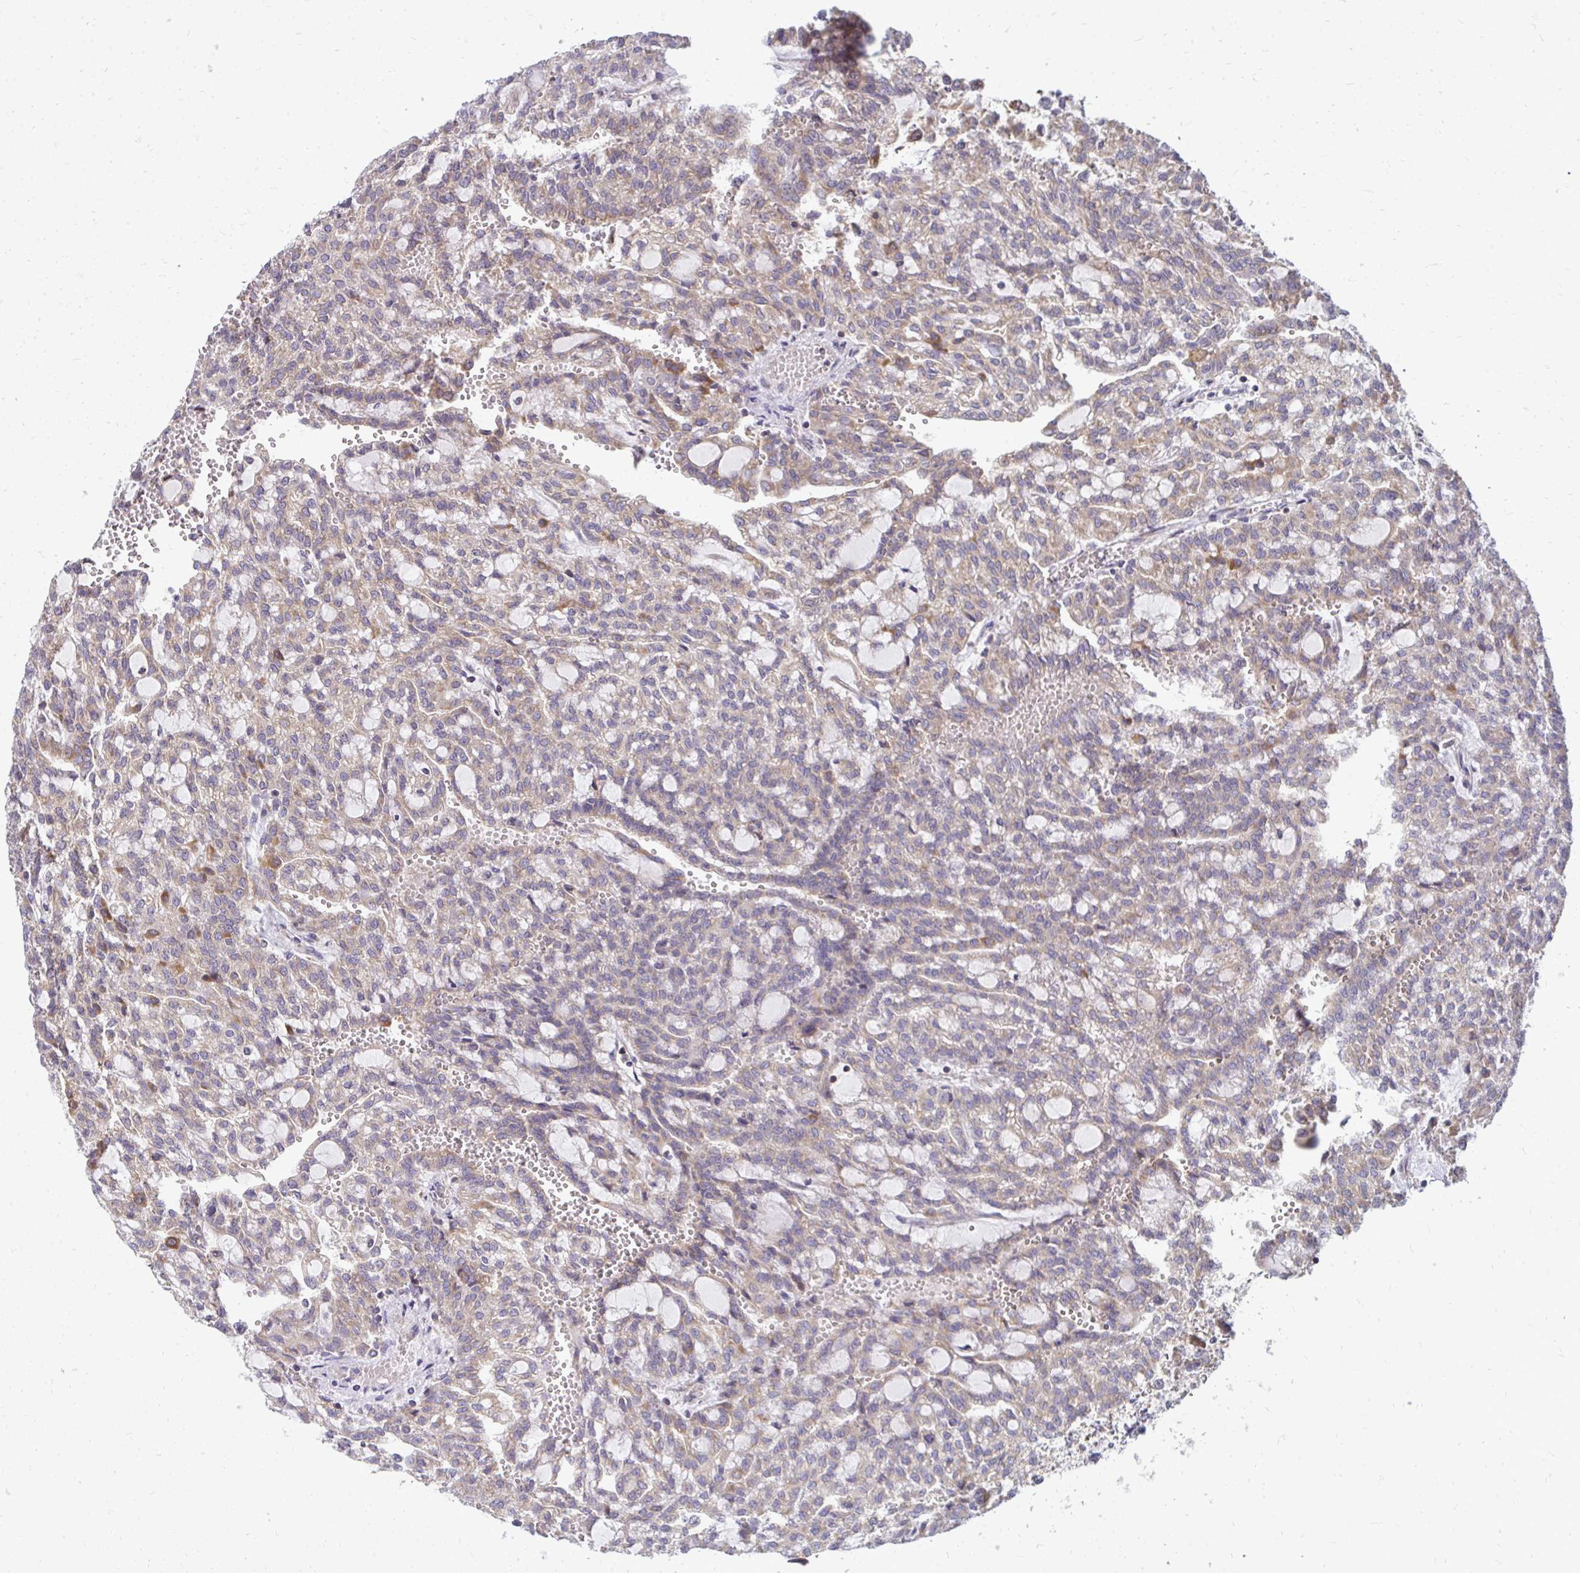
{"staining": {"intensity": "weak", "quantity": ">75%", "location": "cytoplasmic/membranous"}, "tissue": "renal cancer", "cell_type": "Tumor cells", "image_type": "cancer", "snomed": [{"axis": "morphology", "description": "Adenocarcinoma, NOS"}, {"axis": "topography", "description": "Kidney"}], "caption": "Renal cancer (adenocarcinoma) stained with a protein marker reveals weak staining in tumor cells.", "gene": "RPLP2", "patient": {"sex": "male", "age": 63}}